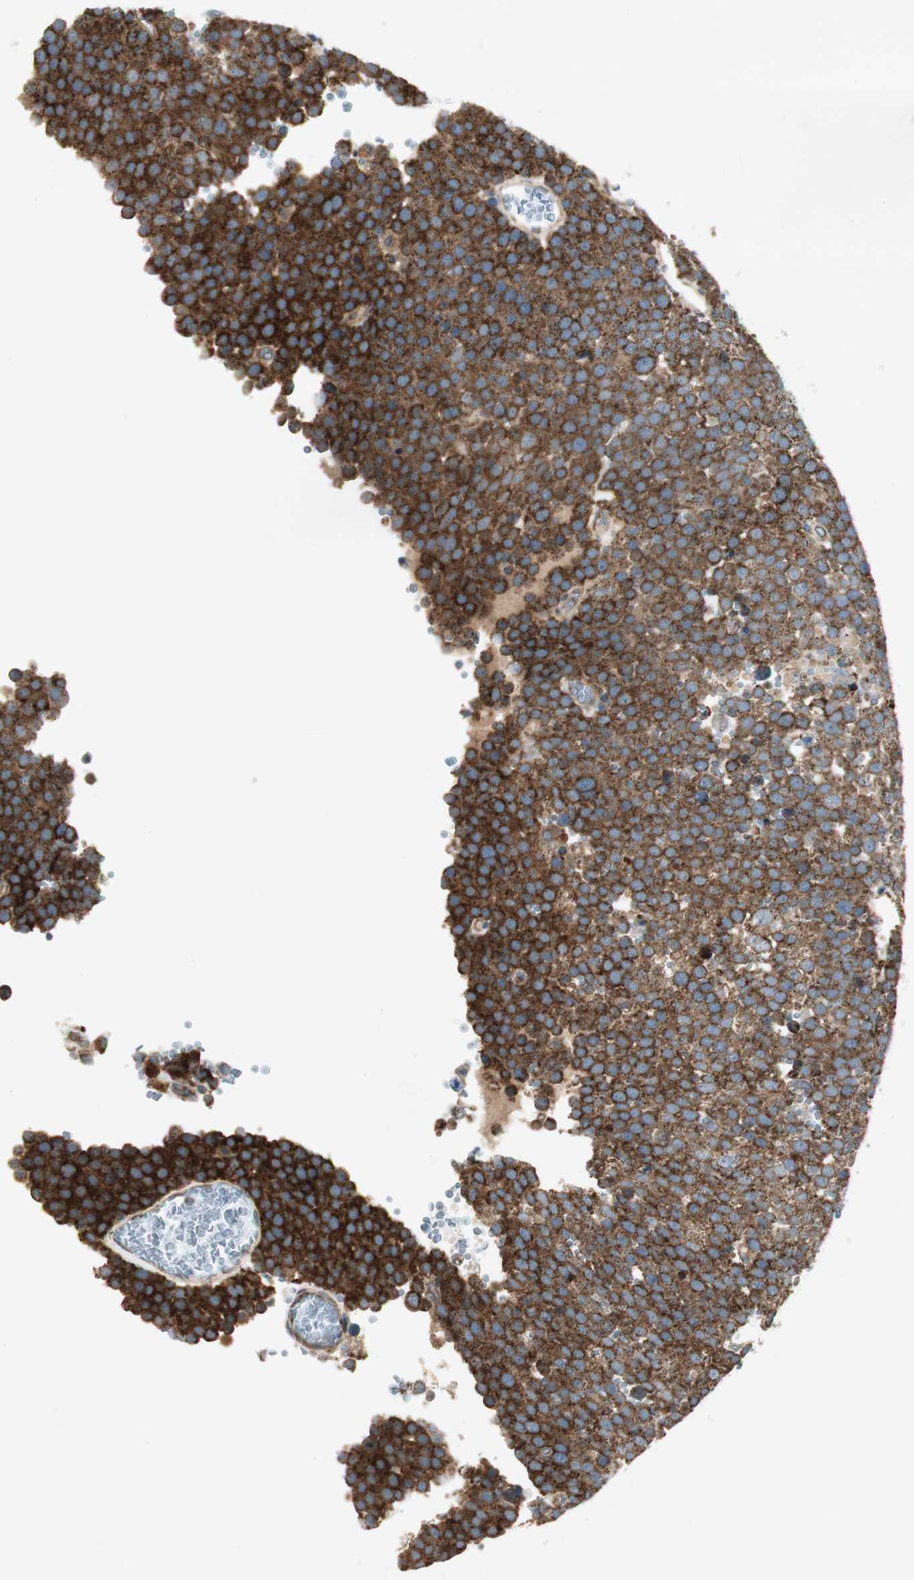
{"staining": {"intensity": "strong", "quantity": ">75%", "location": "cytoplasmic/membranous"}, "tissue": "testis cancer", "cell_type": "Tumor cells", "image_type": "cancer", "snomed": [{"axis": "morphology", "description": "Seminoma, NOS"}, {"axis": "topography", "description": "Testis"}], "caption": "Testis seminoma stained with DAB (3,3'-diaminobenzidine) immunohistochemistry (IHC) demonstrates high levels of strong cytoplasmic/membranous staining in about >75% of tumor cells. Immunohistochemistry (ihc) stains the protein in brown and the nuclei are stained blue.", "gene": "CHADL", "patient": {"sex": "male", "age": 71}}